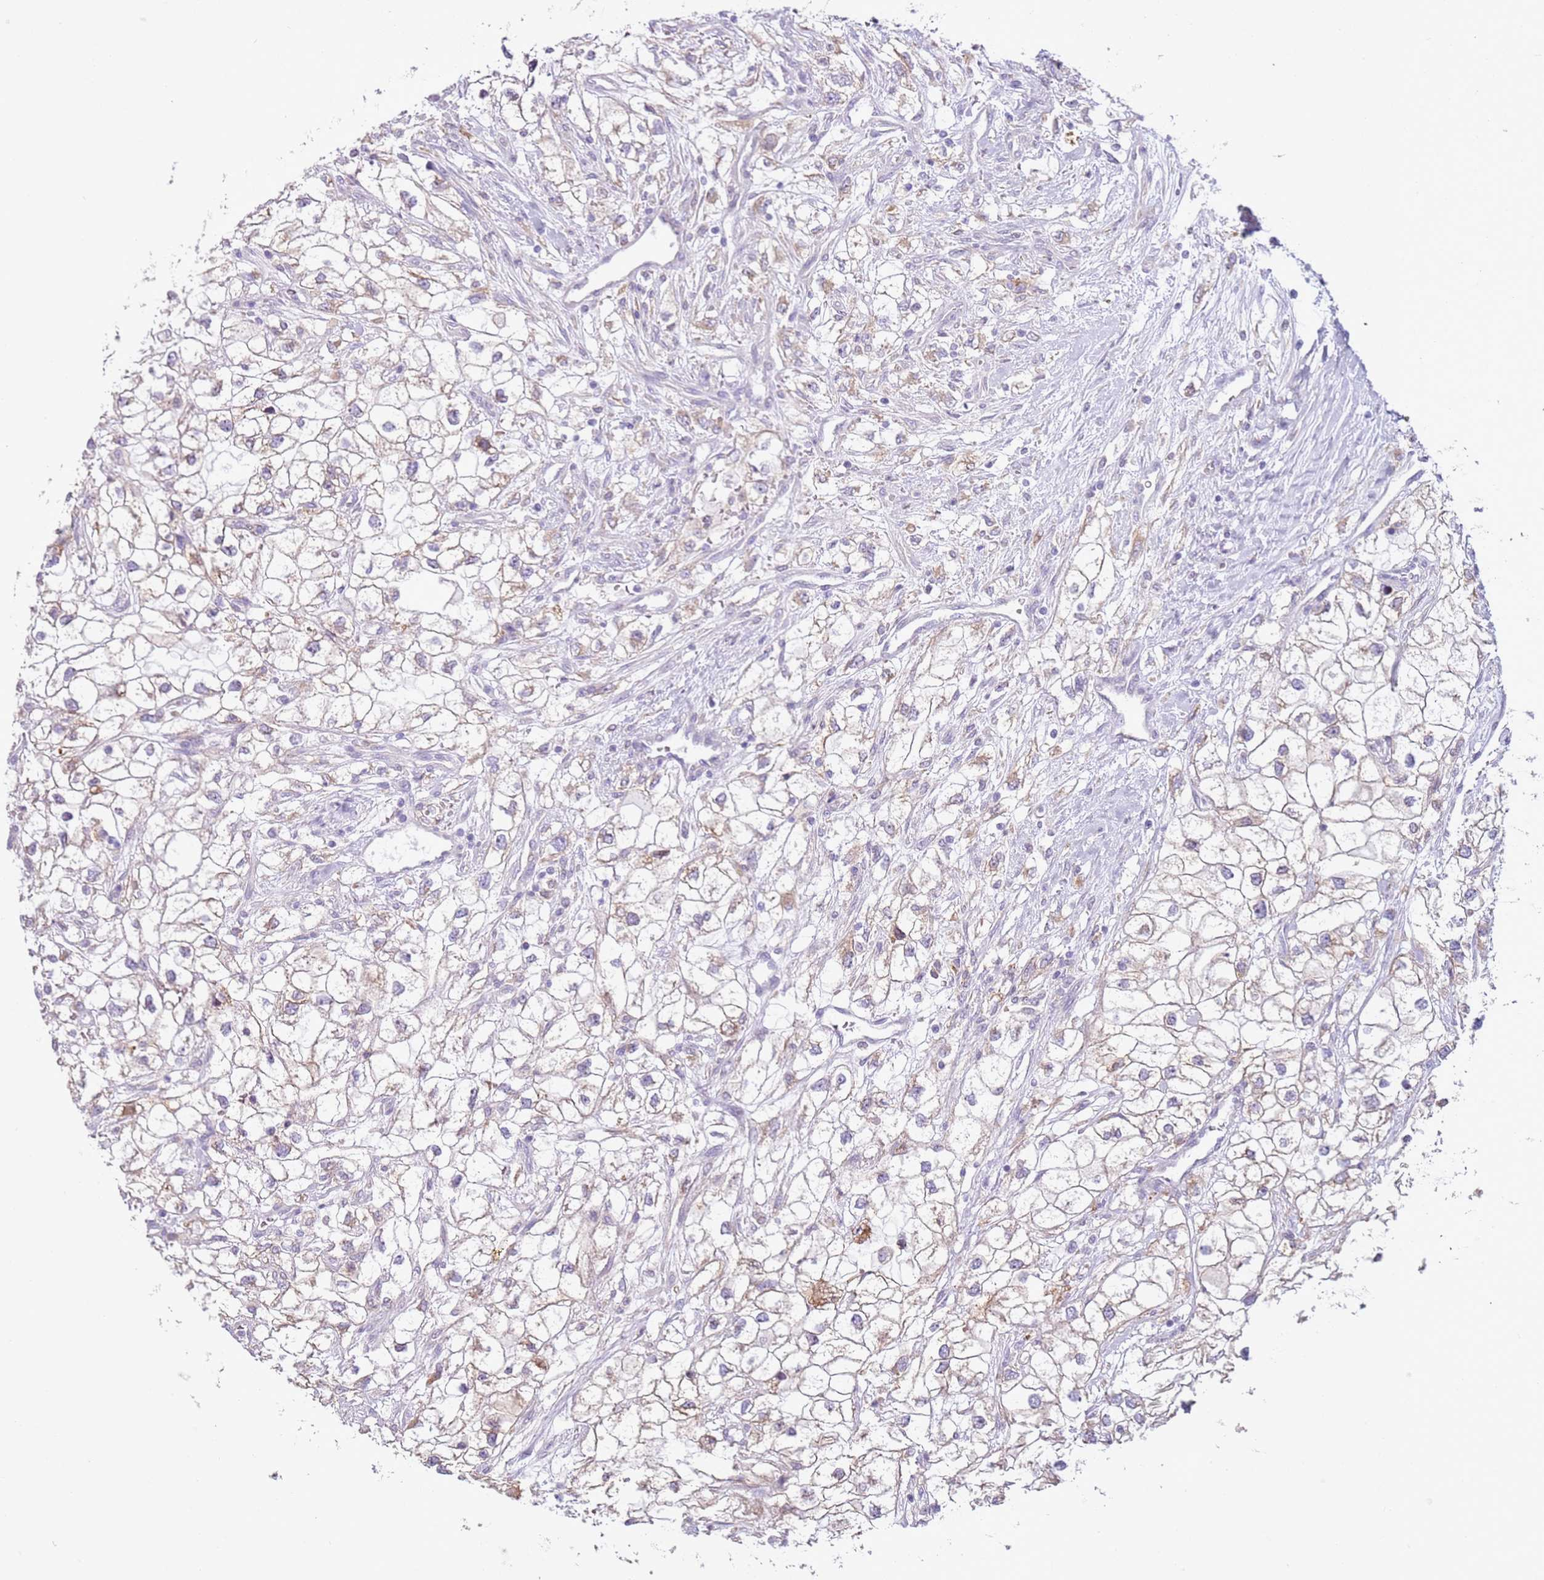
{"staining": {"intensity": "weak", "quantity": "25%-75%", "location": "cytoplasmic/membranous"}, "tissue": "renal cancer", "cell_type": "Tumor cells", "image_type": "cancer", "snomed": [{"axis": "morphology", "description": "Adenocarcinoma, NOS"}, {"axis": "topography", "description": "Kidney"}], "caption": "This is an image of IHC staining of adenocarcinoma (renal), which shows weak expression in the cytoplasmic/membranous of tumor cells.", "gene": "OAF", "patient": {"sex": "male", "age": 59}}